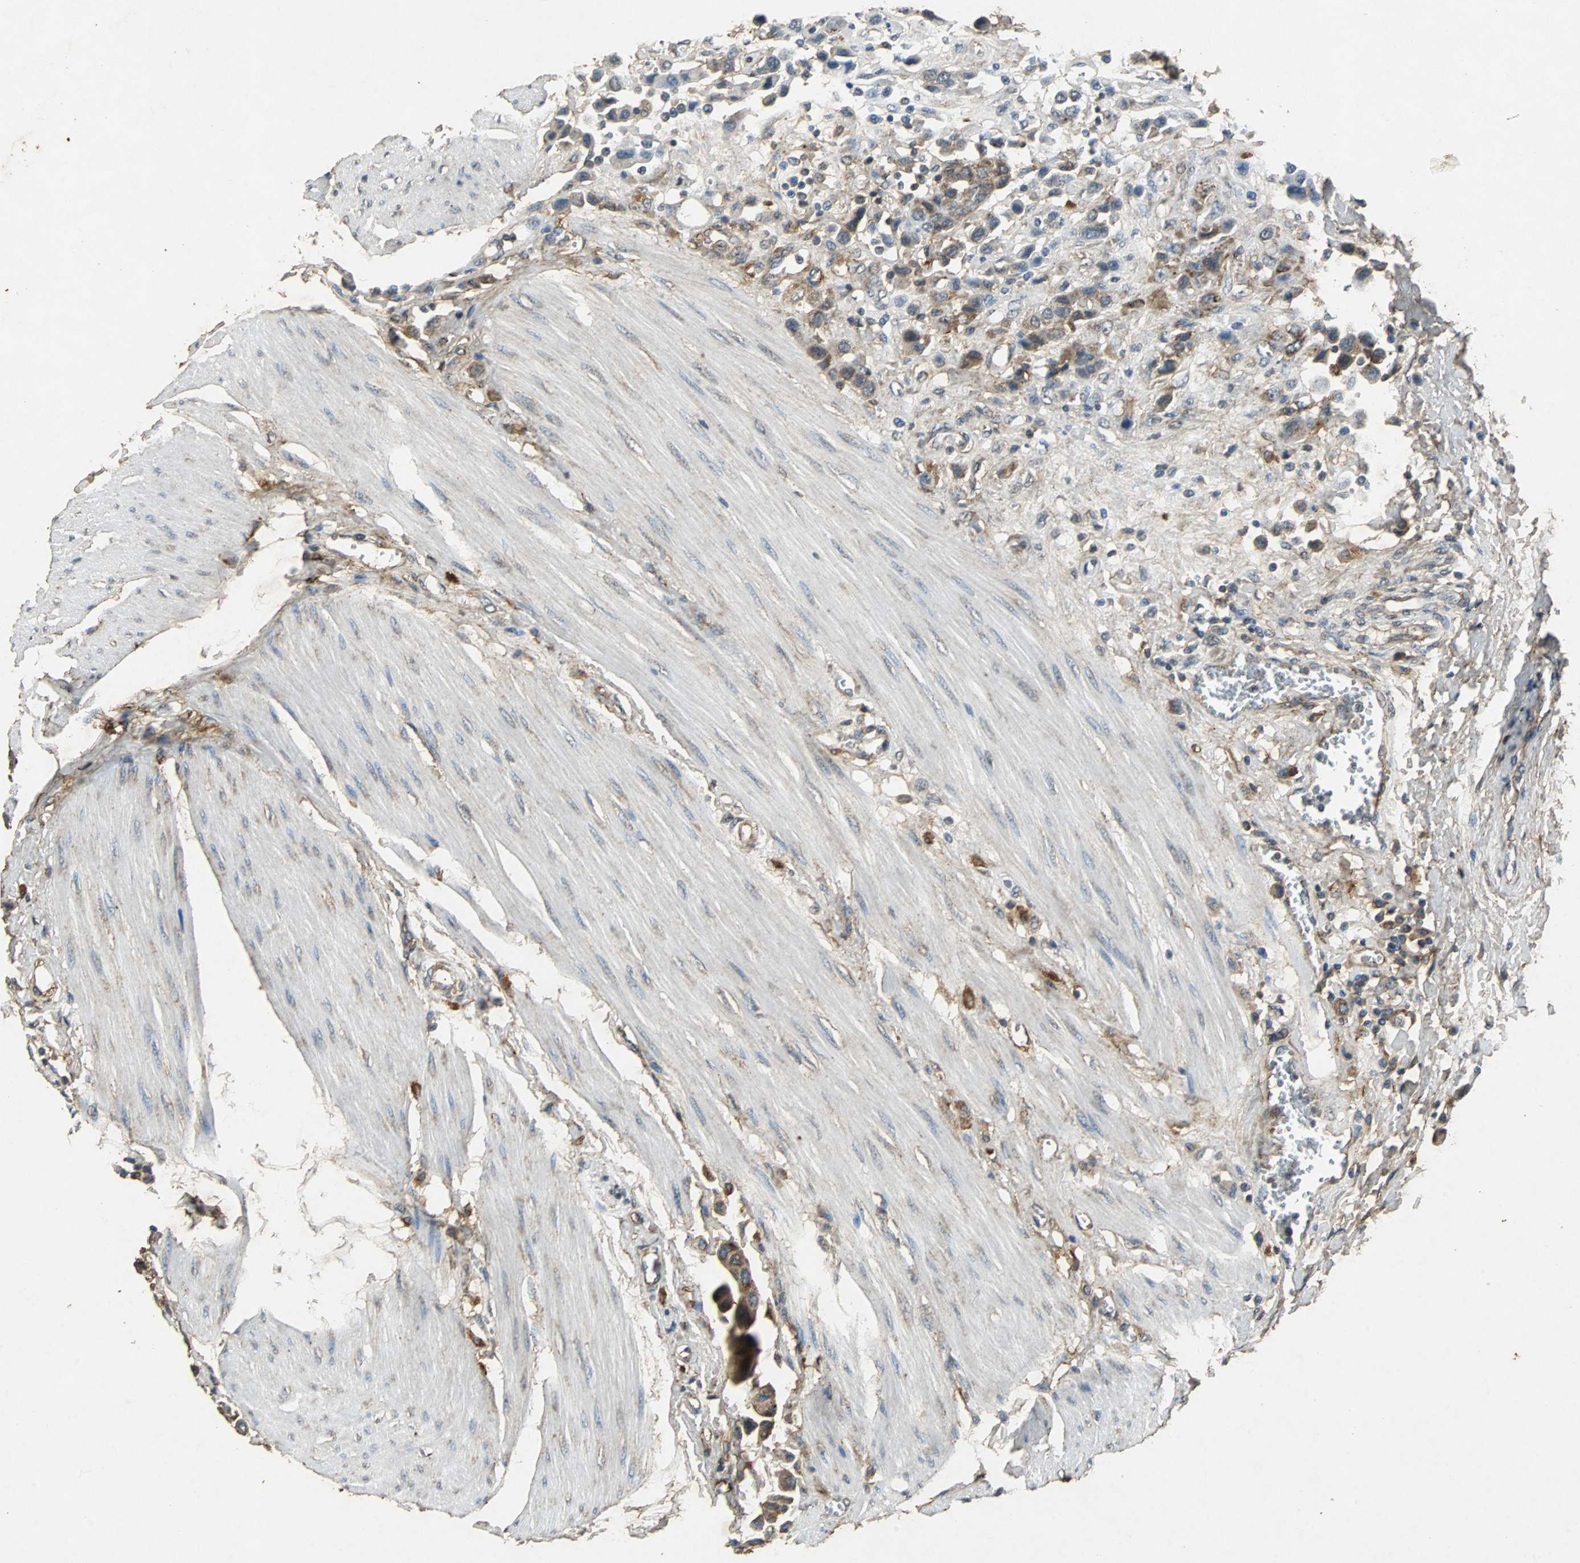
{"staining": {"intensity": "moderate", "quantity": ">75%", "location": "cytoplasmic/membranous"}, "tissue": "urothelial cancer", "cell_type": "Tumor cells", "image_type": "cancer", "snomed": [{"axis": "morphology", "description": "Urothelial carcinoma, High grade"}, {"axis": "topography", "description": "Urinary bladder"}], "caption": "Protein expression analysis of urothelial cancer displays moderate cytoplasmic/membranous positivity in approximately >75% of tumor cells.", "gene": "NAA10", "patient": {"sex": "male", "age": 50}}